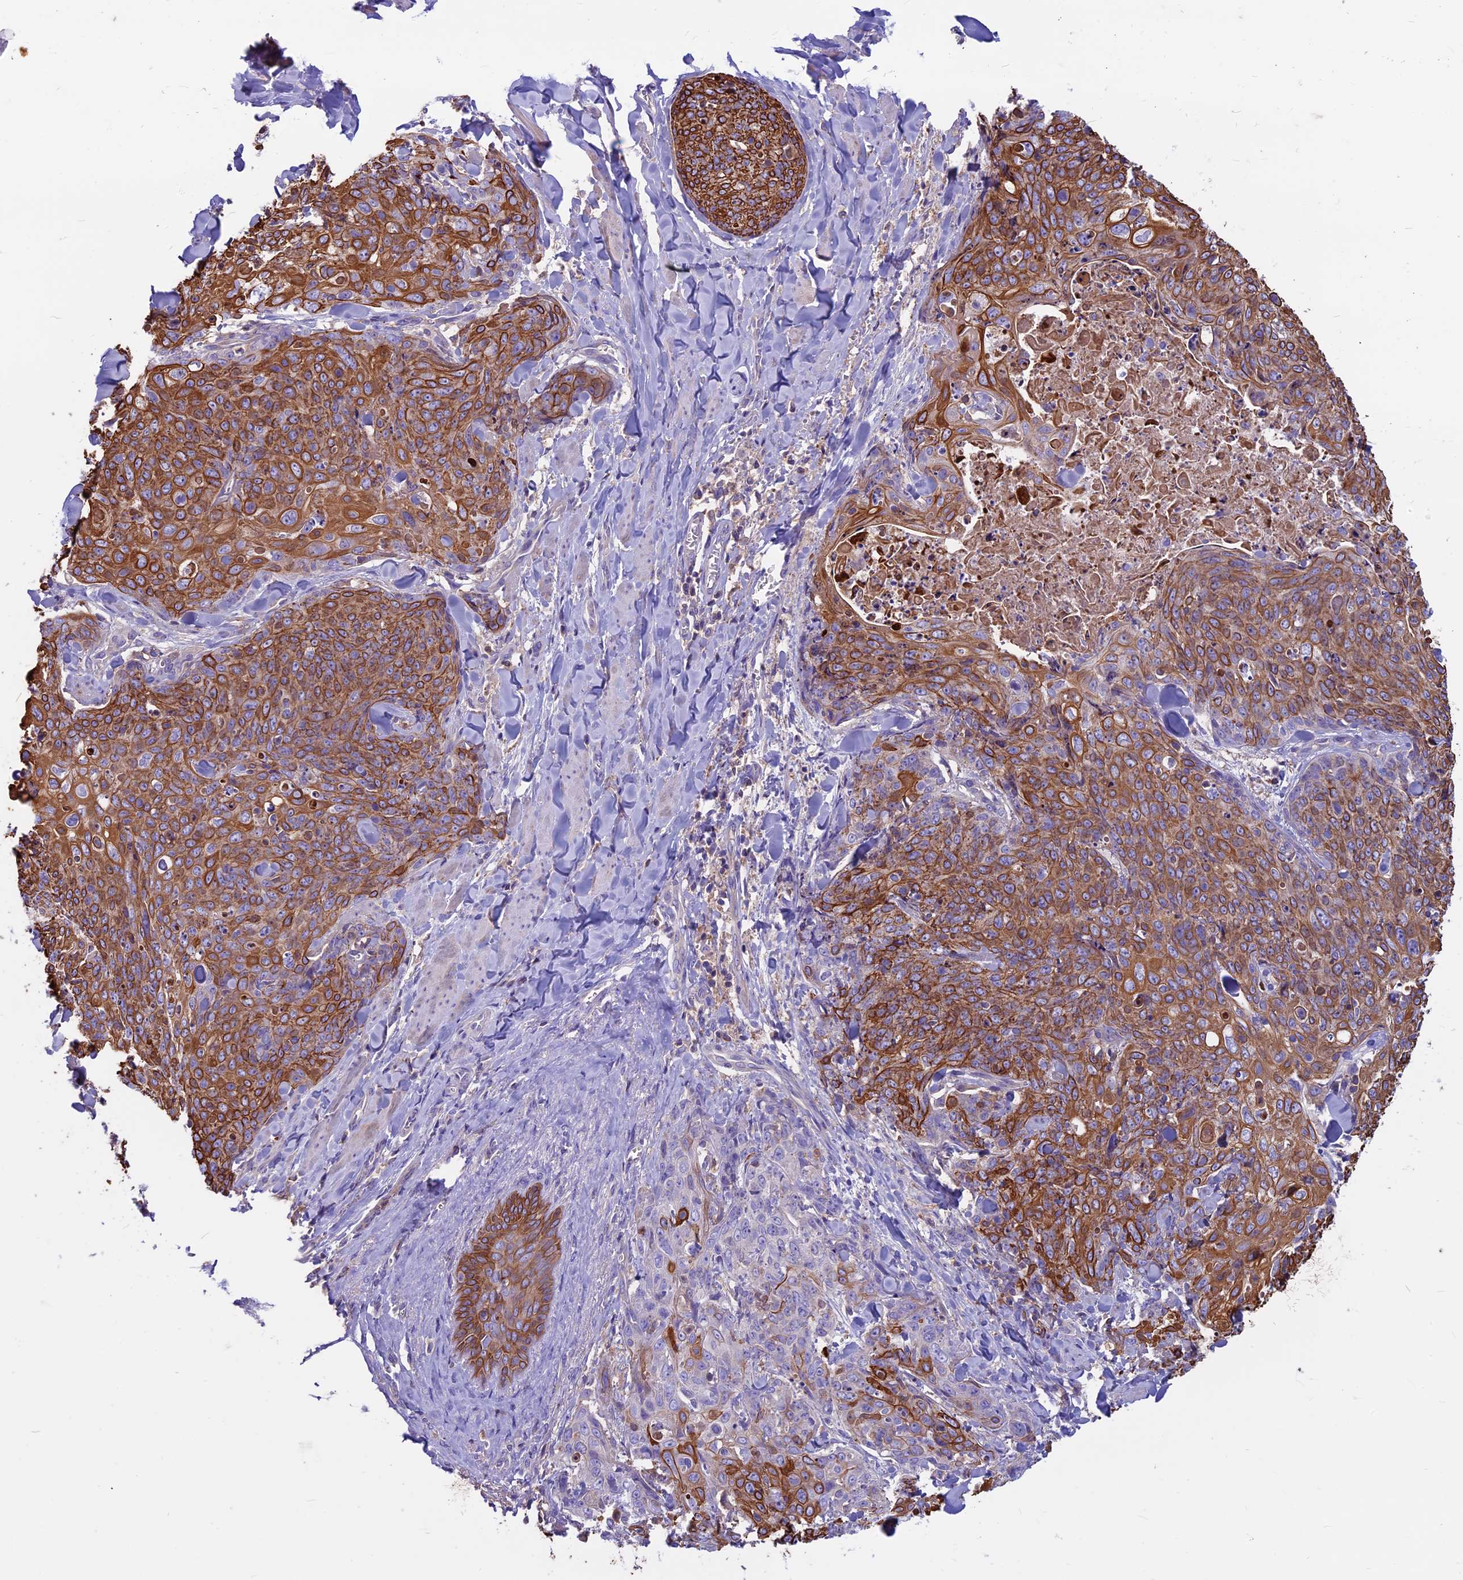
{"staining": {"intensity": "strong", "quantity": ">75%", "location": "cytoplasmic/membranous"}, "tissue": "skin cancer", "cell_type": "Tumor cells", "image_type": "cancer", "snomed": [{"axis": "morphology", "description": "Squamous cell carcinoma, NOS"}, {"axis": "topography", "description": "Skin"}, {"axis": "topography", "description": "Vulva"}], "caption": "Strong cytoplasmic/membranous protein expression is seen in approximately >75% of tumor cells in skin cancer (squamous cell carcinoma).", "gene": "CDAN1", "patient": {"sex": "female", "age": 85}}